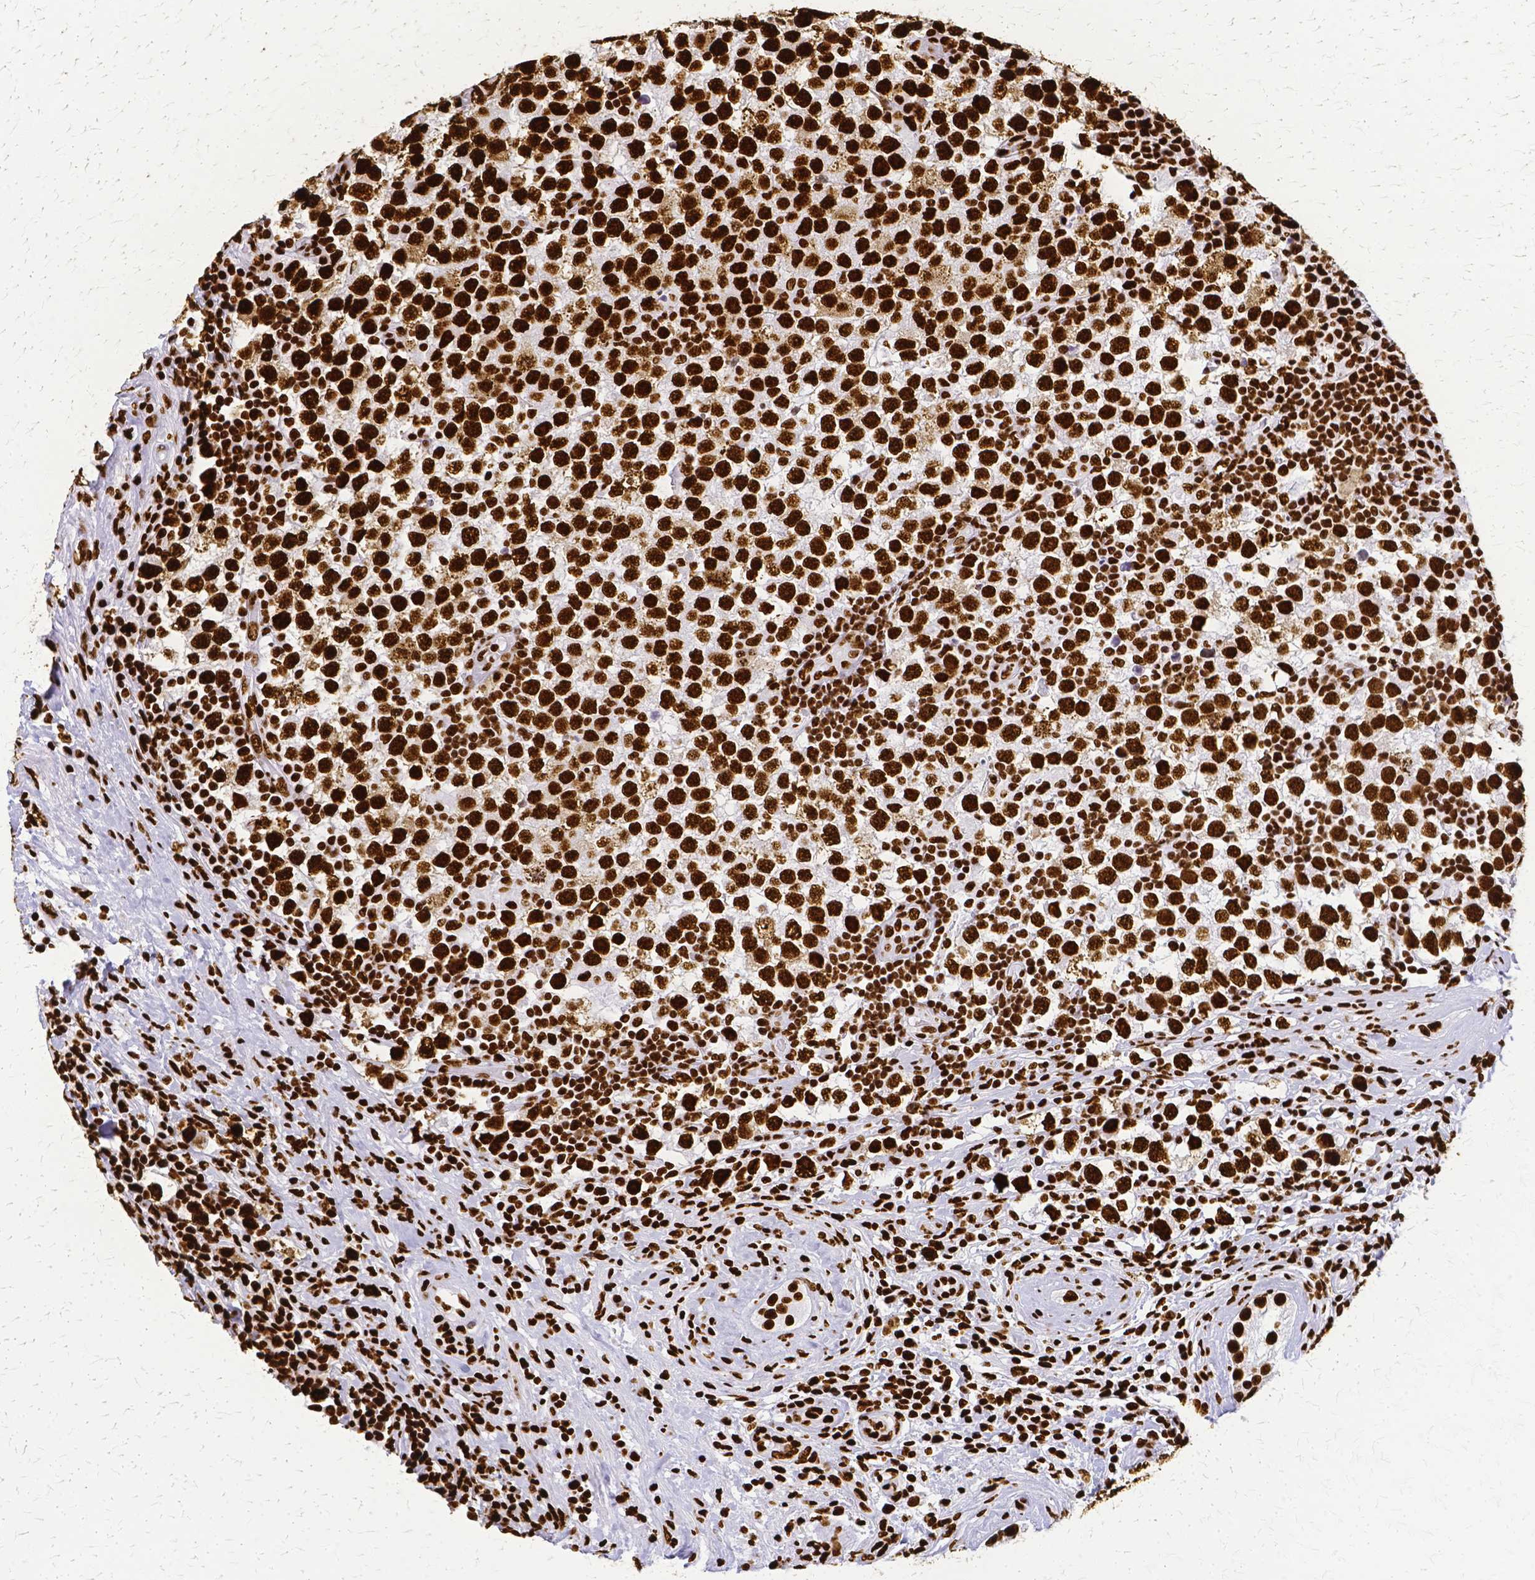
{"staining": {"intensity": "strong", "quantity": ">75%", "location": "nuclear"}, "tissue": "testis cancer", "cell_type": "Tumor cells", "image_type": "cancer", "snomed": [{"axis": "morphology", "description": "Seminoma, NOS"}, {"axis": "topography", "description": "Testis"}], "caption": "Testis seminoma was stained to show a protein in brown. There is high levels of strong nuclear positivity in about >75% of tumor cells.", "gene": "SFPQ", "patient": {"sex": "male", "age": 34}}